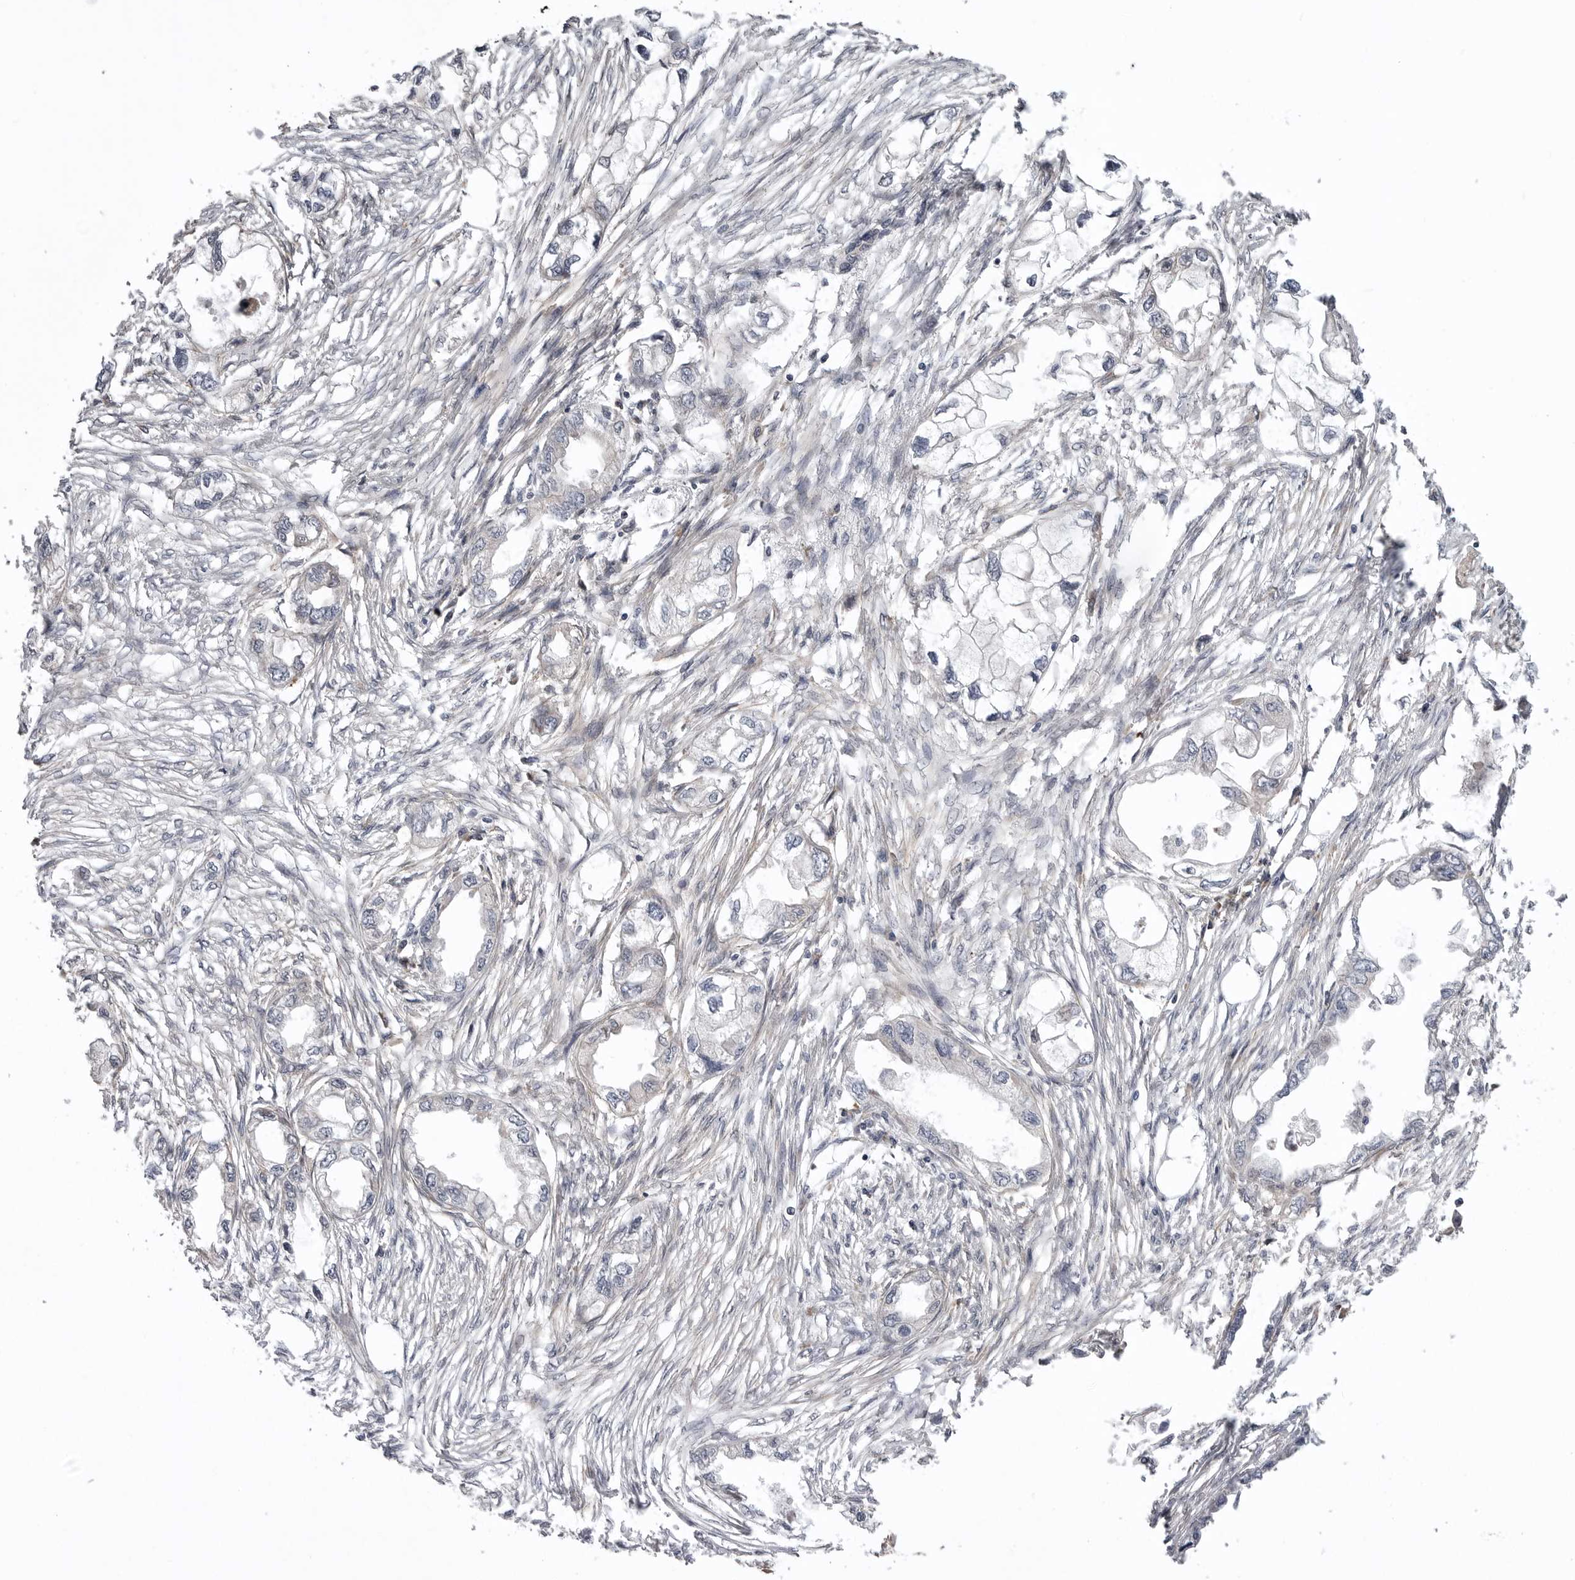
{"staining": {"intensity": "negative", "quantity": "none", "location": "none"}, "tissue": "endometrial cancer", "cell_type": "Tumor cells", "image_type": "cancer", "snomed": [{"axis": "morphology", "description": "Adenocarcinoma, NOS"}, {"axis": "morphology", "description": "Adenocarcinoma, metastatic, NOS"}, {"axis": "topography", "description": "Adipose tissue"}, {"axis": "topography", "description": "Endometrium"}], "caption": "The IHC histopathology image has no significant staining in tumor cells of metastatic adenocarcinoma (endometrial) tissue. The staining was performed using DAB (3,3'-diaminobenzidine) to visualize the protein expression in brown, while the nuclei were stained in blue with hematoxylin (Magnification: 20x).", "gene": "SCP2", "patient": {"sex": "female", "age": 67}}